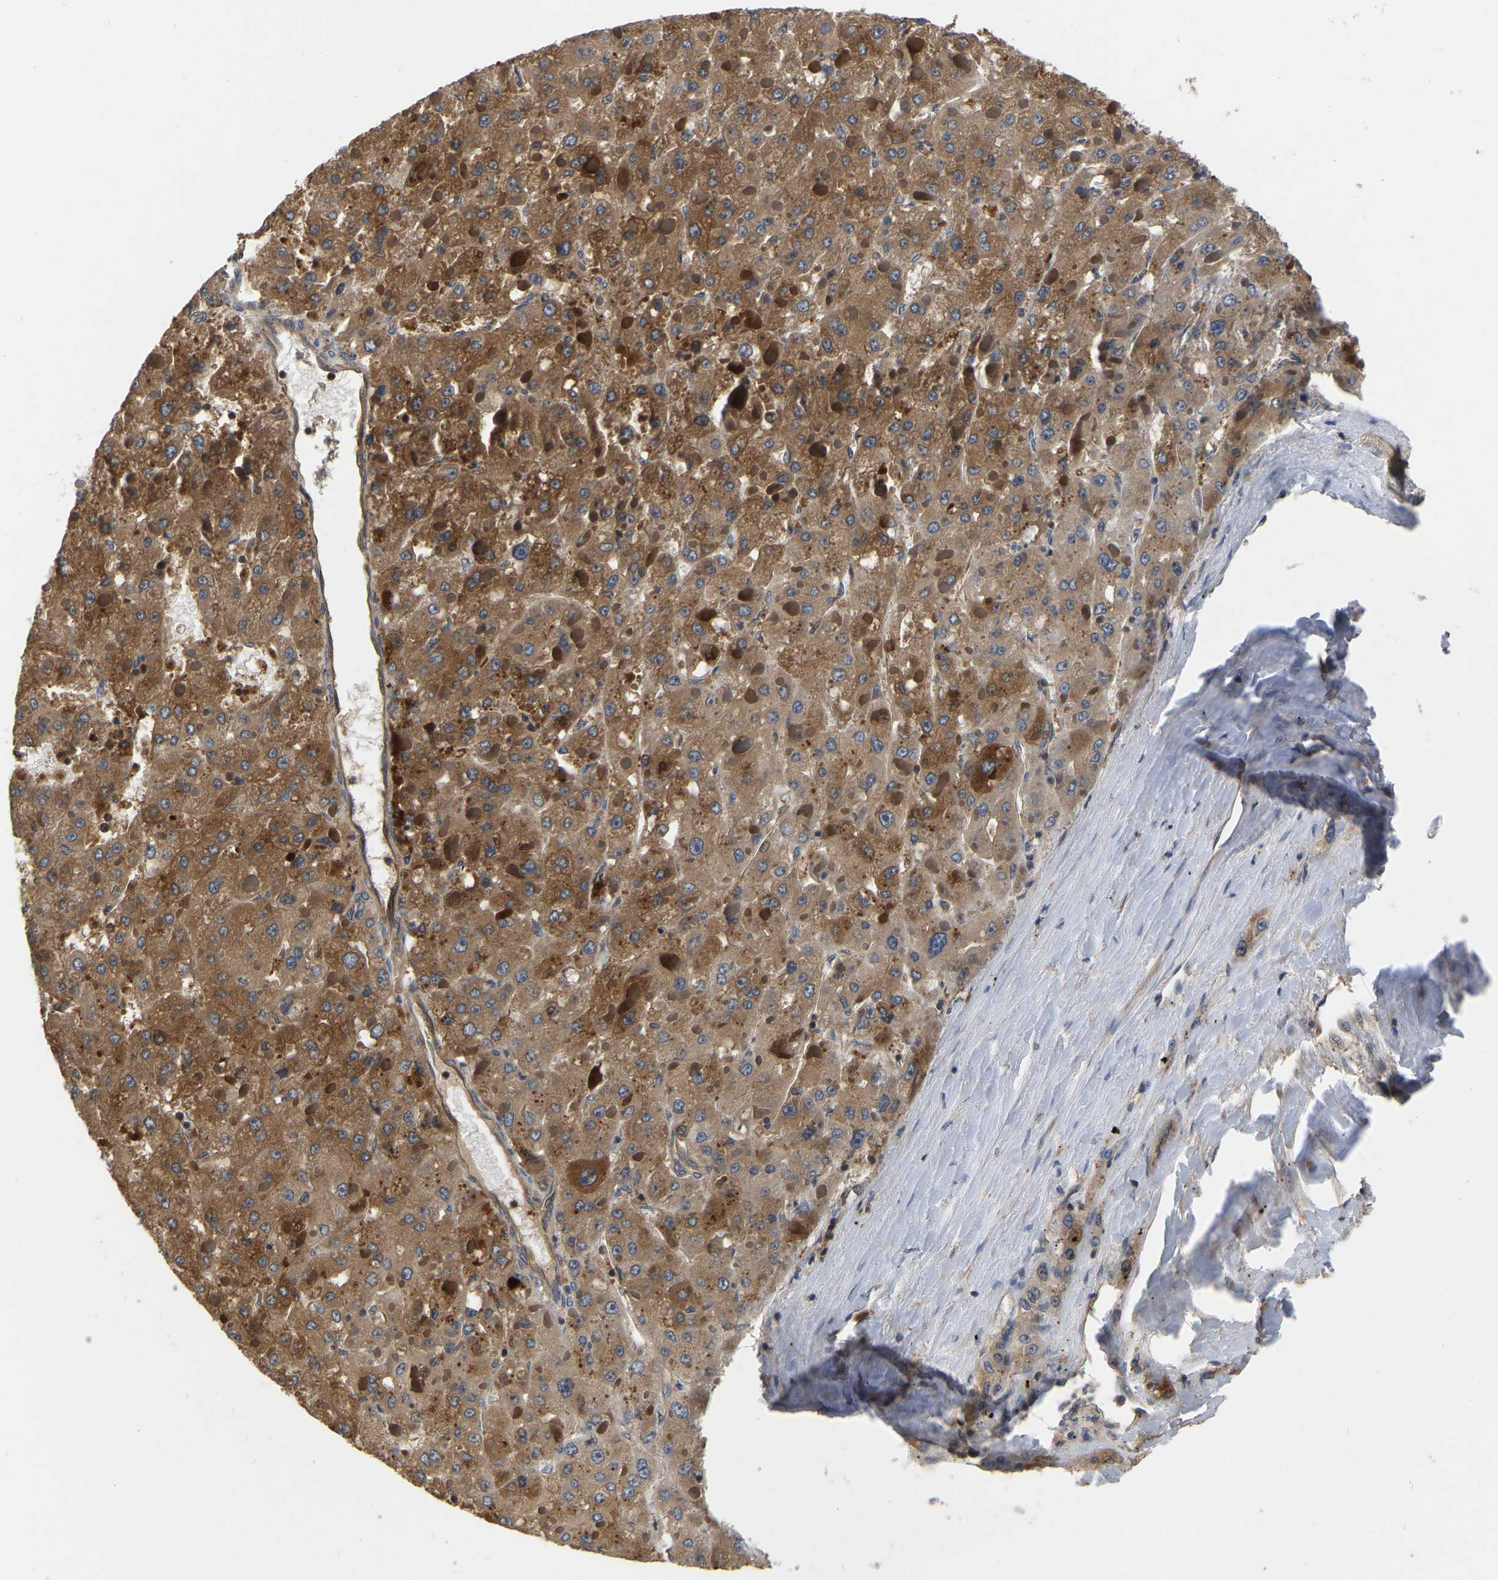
{"staining": {"intensity": "moderate", "quantity": ">75%", "location": "cytoplasmic/membranous"}, "tissue": "liver cancer", "cell_type": "Tumor cells", "image_type": "cancer", "snomed": [{"axis": "morphology", "description": "Carcinoma, Hepatocellular, NOS"}, {"axis": "topography", "description": "Liver"}], "caption": "Immunohistochemistry (IHC) (DAB) staining of human liver cancer exhibits moderate cytoplasmic/membranous protein positivity in approximately >75% of tumor cells. (DAB (3,3'-diaminobenzidine) = brown stain, brightfield microscopy at high magnification).", "gene": "GARS1", "patient": {"sex": "female", "age": 73}}